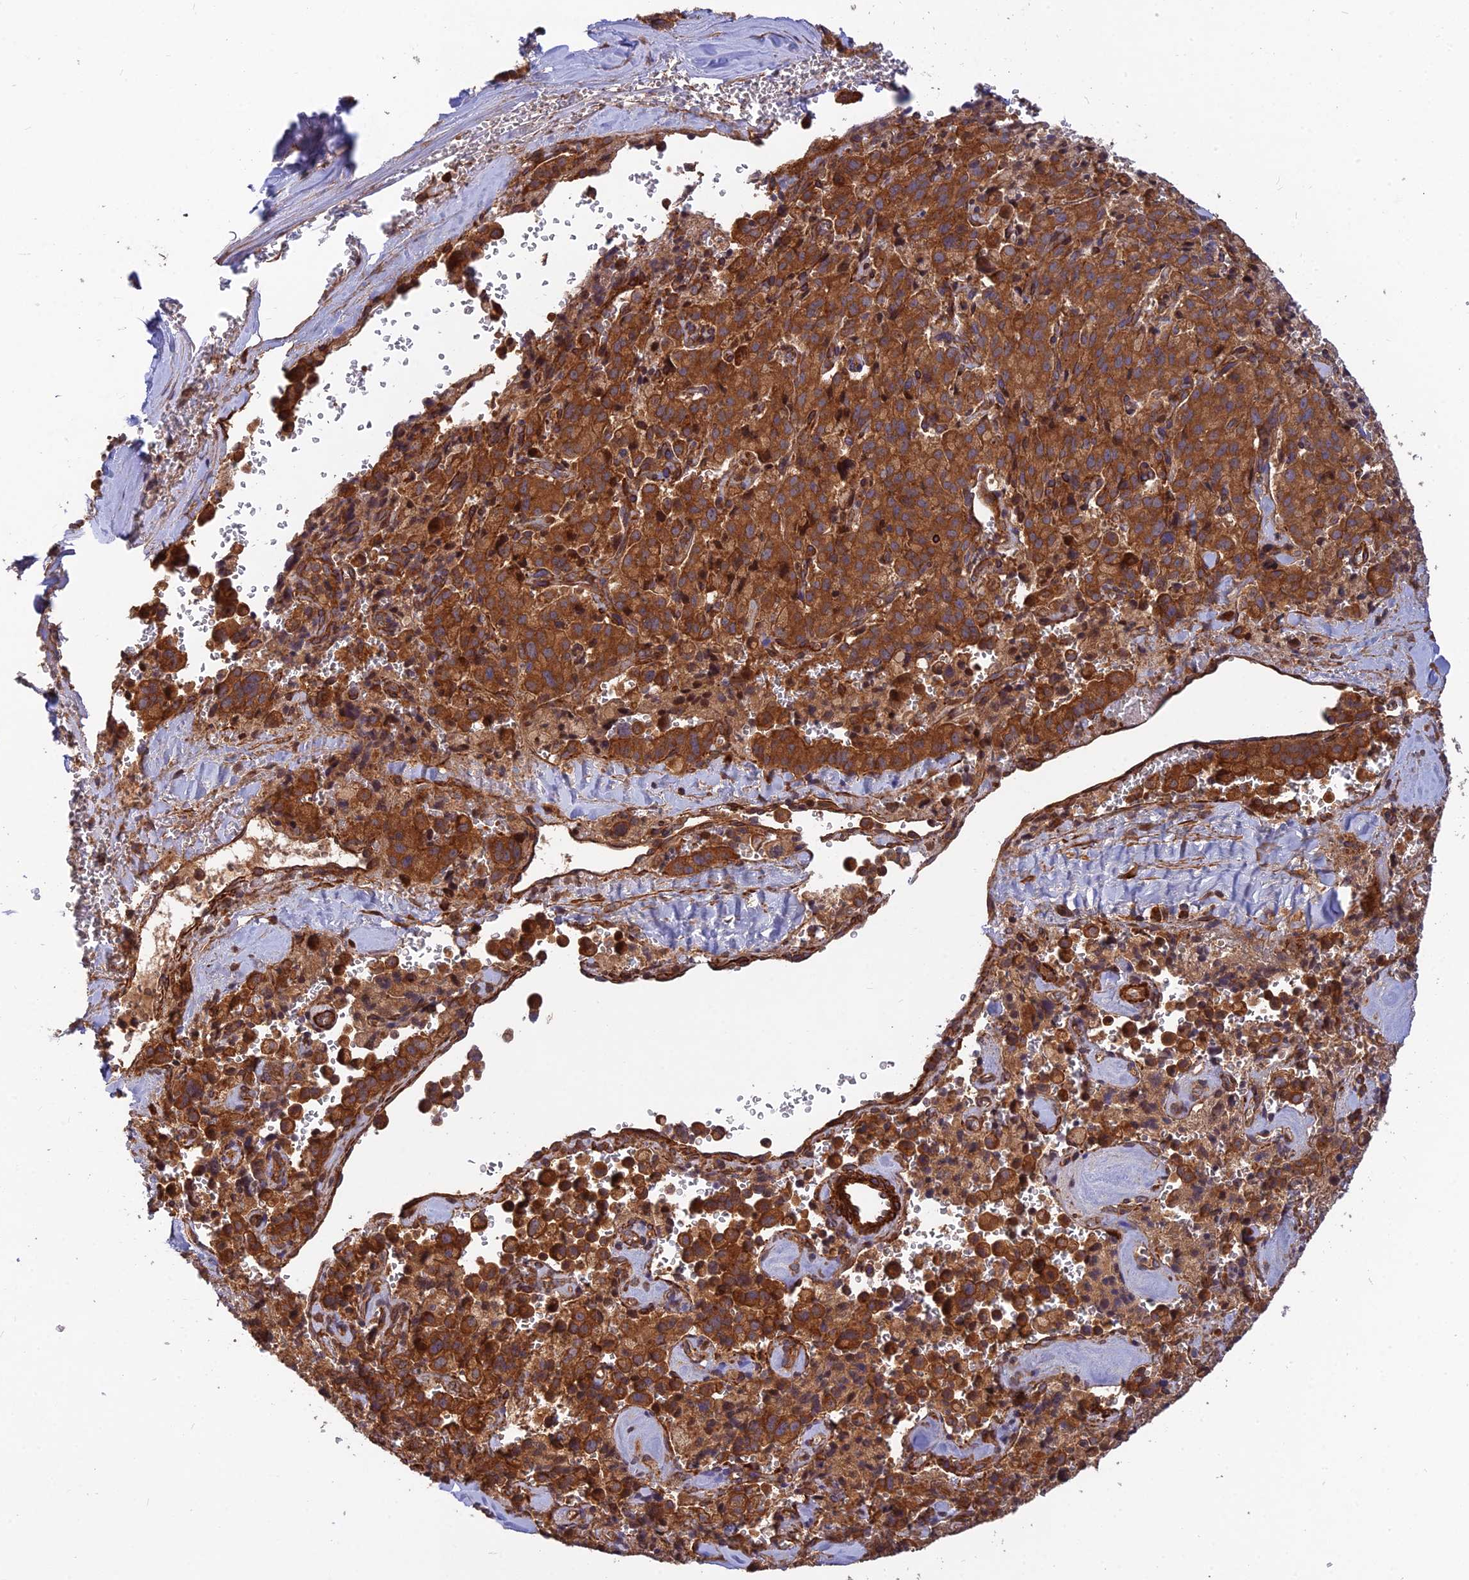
{"staining": {"intensity": "strong", "quantity": ">75%", "location": "cytoplasmic/membranous"}, "tissue": "pancreatic cancer", "cell_type": "Tumor cells", "image_type": "cancer", "snomed": [{"axis": "morphology", "description": "Adenocarcinoma, NOS"}, {"axis": "topography", "description": "Pancreas"}], "caption": "A high-resolution photomicrograph shows IHC staining of pancreatic cancer (adenocarcinoma), which shows strong cytoplasmic/membranous positivity in approximately >75% of tumor cells.", "gene": "RELCH", "patient": {"sex": "male", "age": 65}}